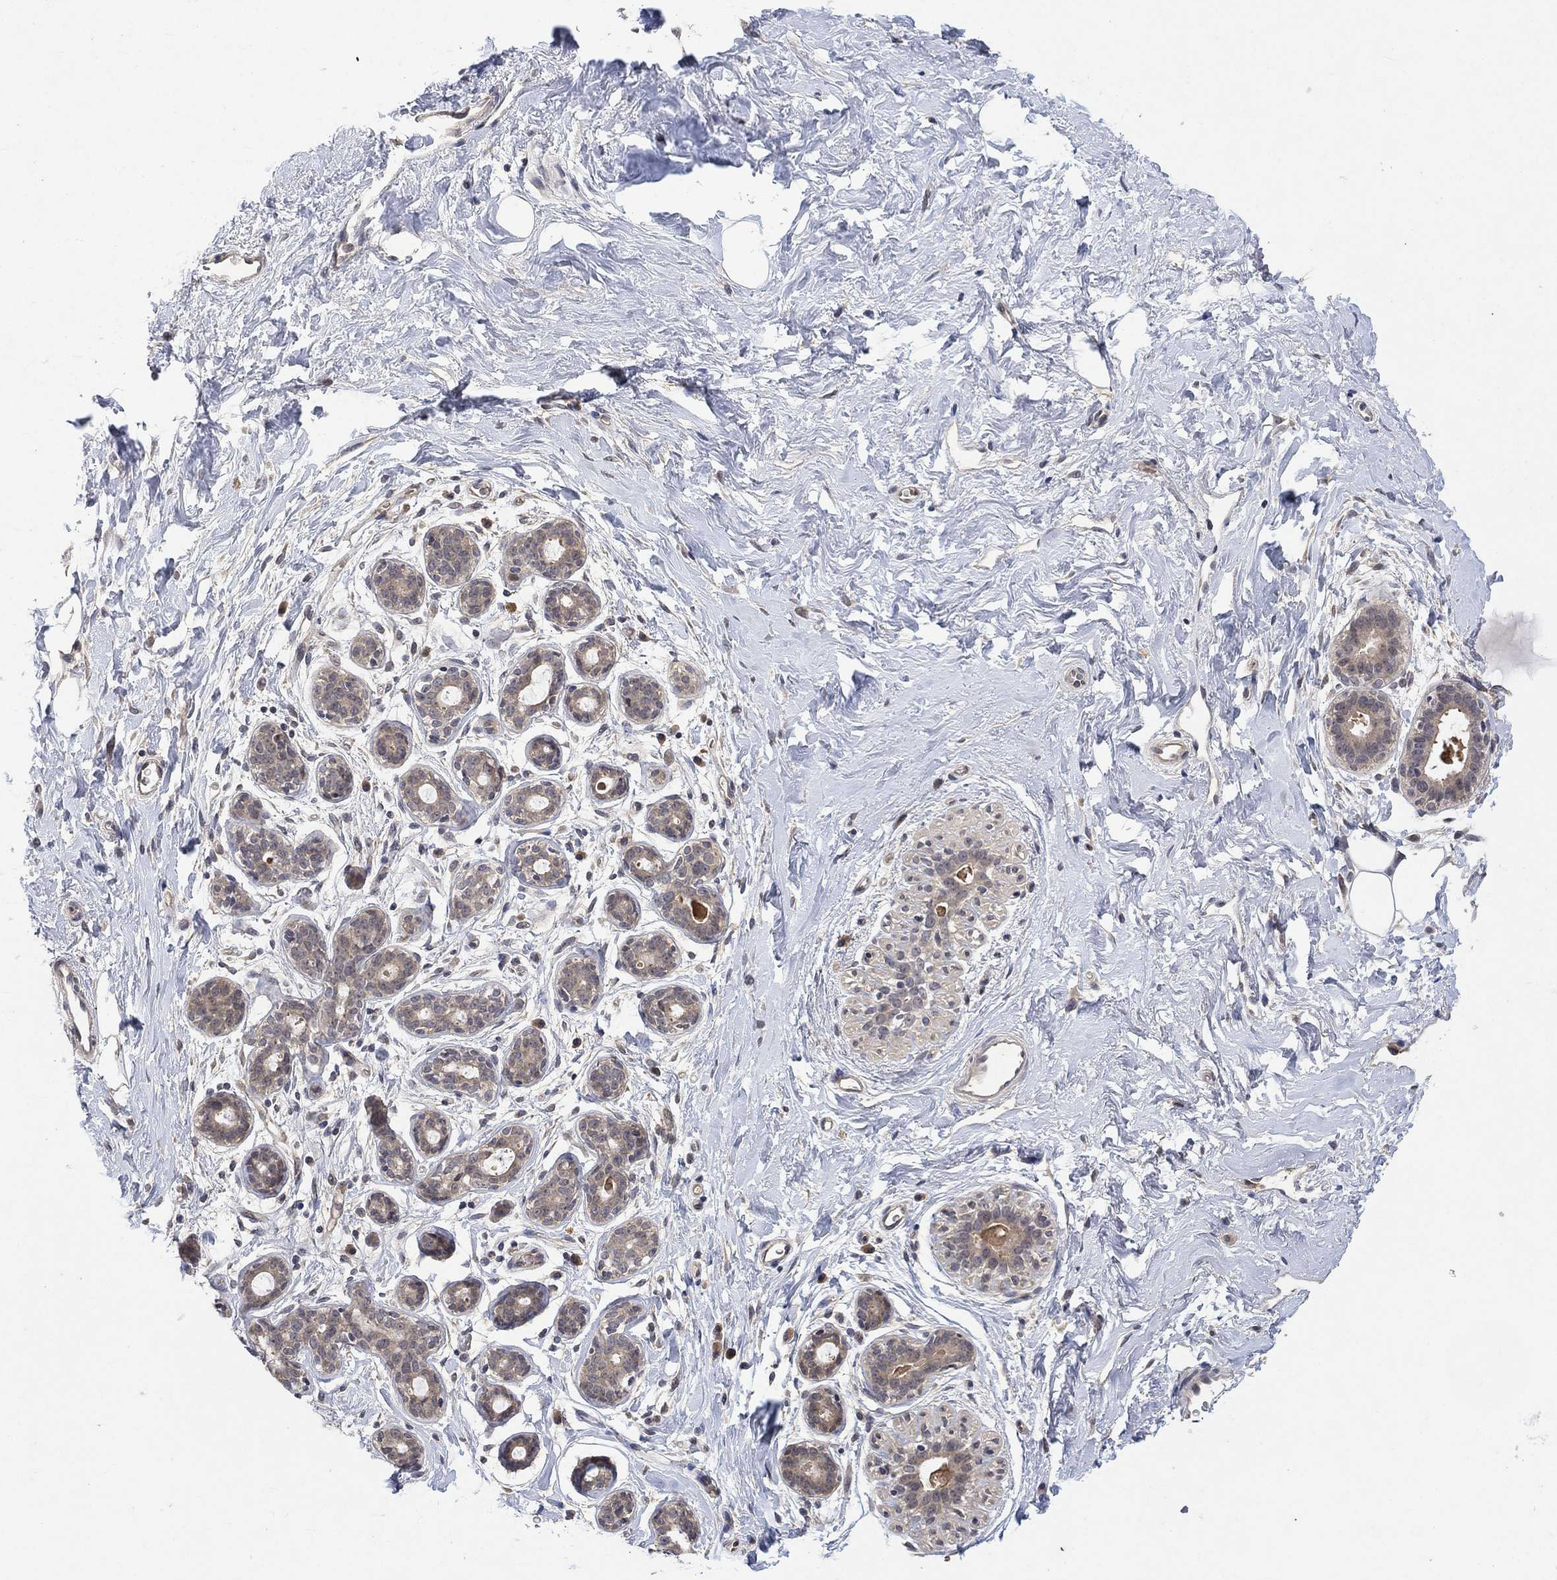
{"staining": {"intensity": "negative", "quantity": "none", "location": "none"}, "tissue": "breast", "cell_type": "Adipocytes", "image_type": "normal", "snomed": [{"axis": "morphology", "description": "Normal tissue, NOS"}, {"axis": "topography", "description": "Breast"}], "caption": "Immunohistochemical staining of unremarkable human breast shows no significant positivity in adipocytes.", "gene": "GRIN2D", "patient": {"sex": "female", "age": 43}}